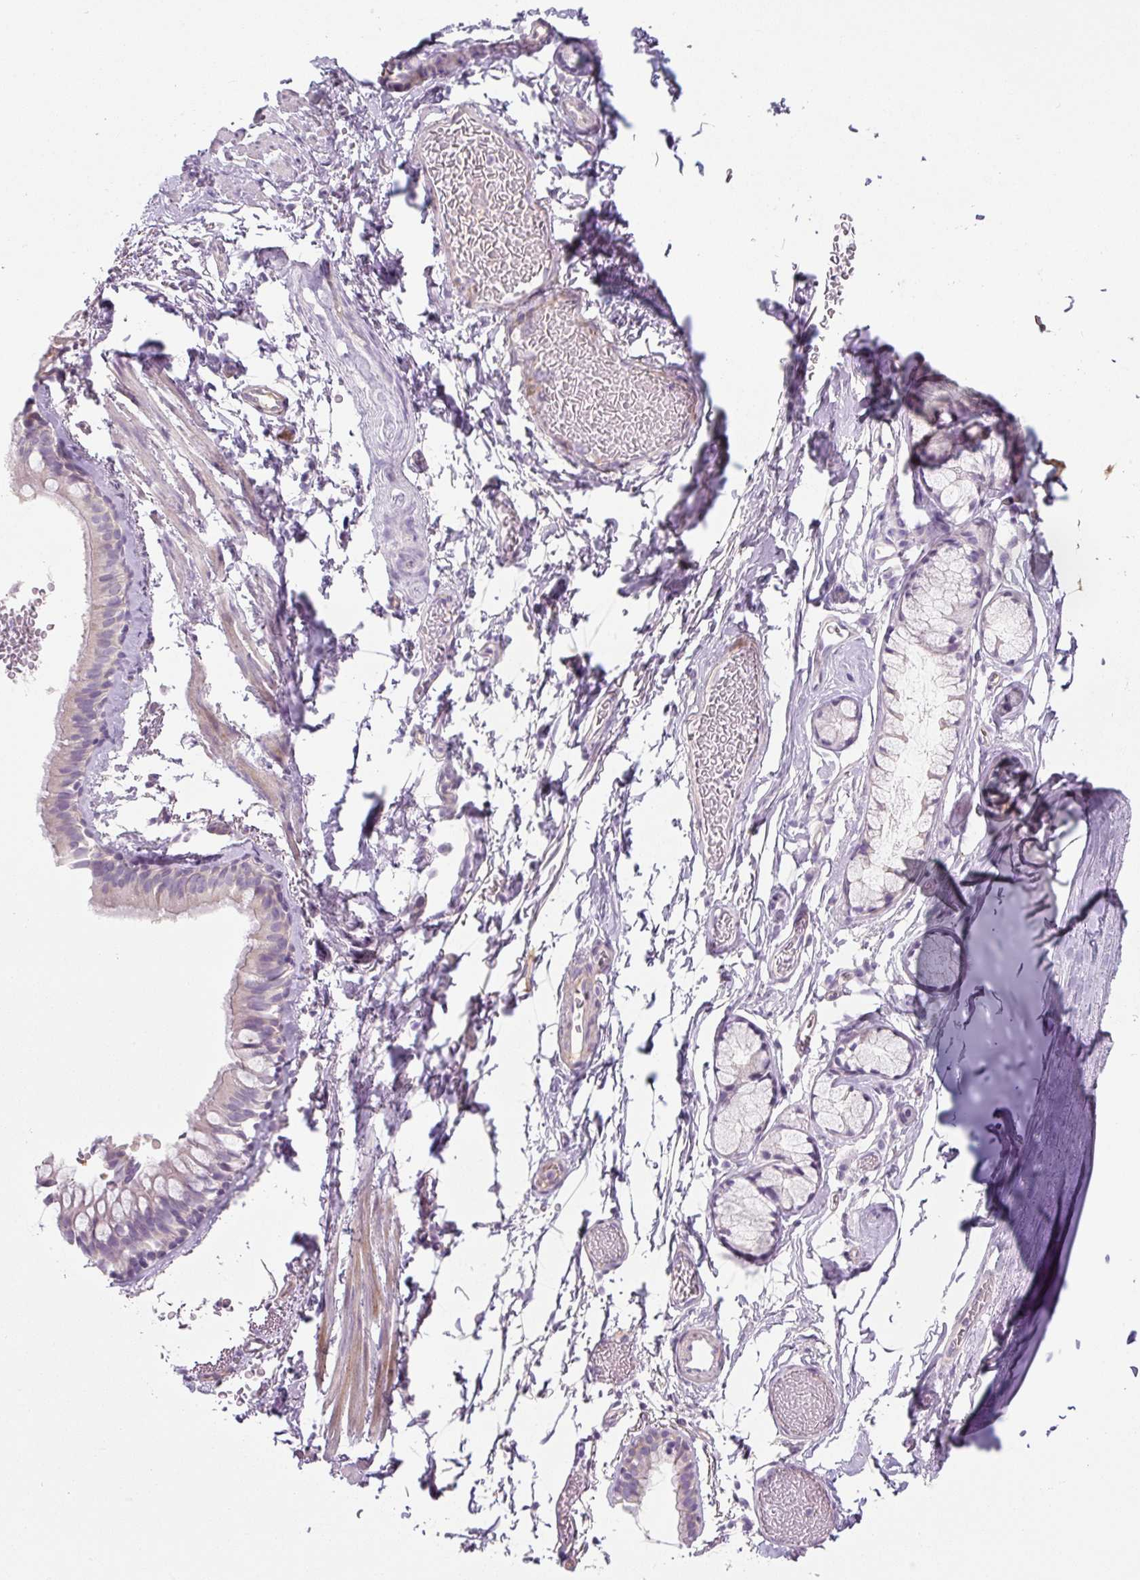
{"staining": {"intensity": "negative", "quantity": "none", "location": "none"}, "tissue": "bronchus", "cell_type": "Respiratory epithelial cells", "image_type": "normal", "snomed": [{"axis": "morphology", "description": "Normal tissue, NOS"}, {"axis": "topography", "description": "Bronchus"}], "caption": "Micrograph shows no protein expression in respiratory epithelial cells of unremarkable bronchus.", "gene": "PRM1", "patient": {"sex": "male", "age": 67}}